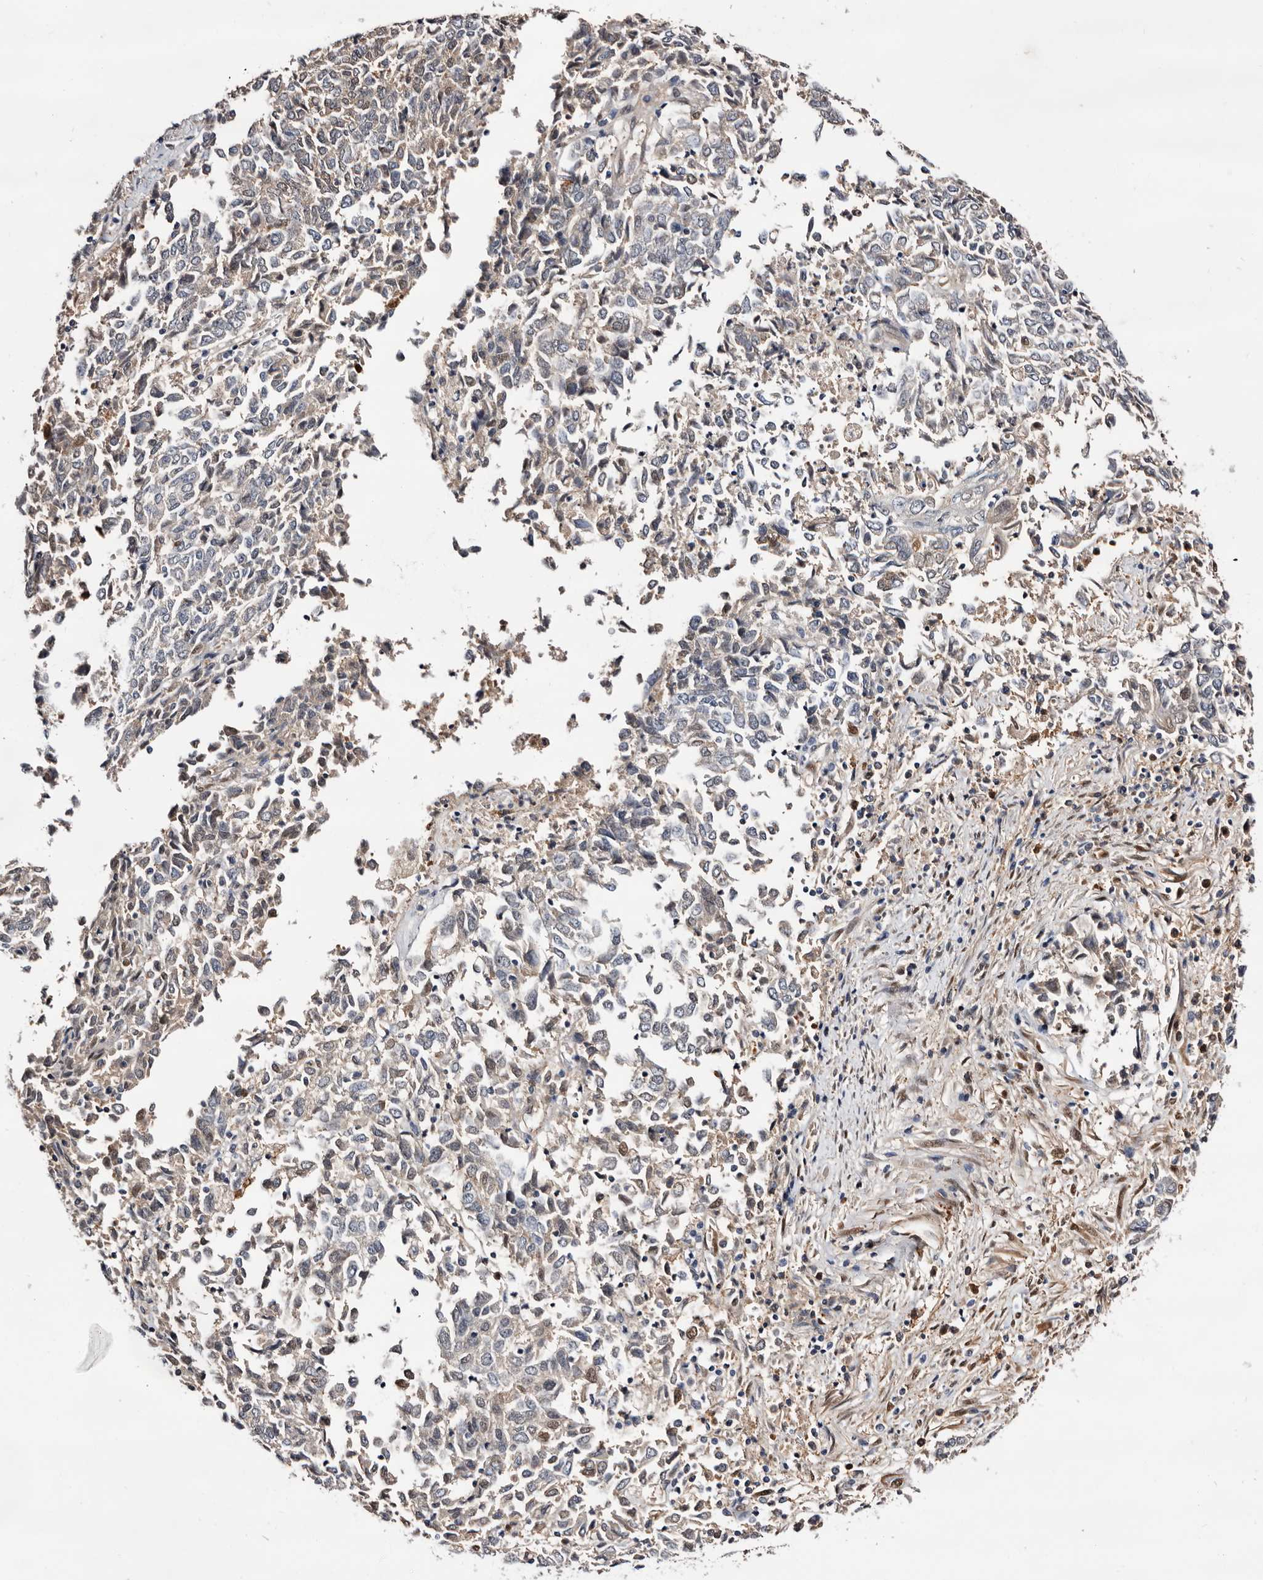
{"staining": {"intensity": "negative", "quantity": "none", "location": "none"}, "tissue": "endometrial cancer", "cell_type": "Tumor cells", "image_type": "cancer", "snomed": [{"axis": "morphology", "description": "Adenocarcinoma, NOS"}, {"axis": "topography", "description": "Endometrium"}], "caption": "Adenocarcinoma (endometrial) was stained to show a protein in brown. There is no significant expression in tumor cells.", "gene": "TP53I3", "patient": {"sex": "female", "age": 80}}